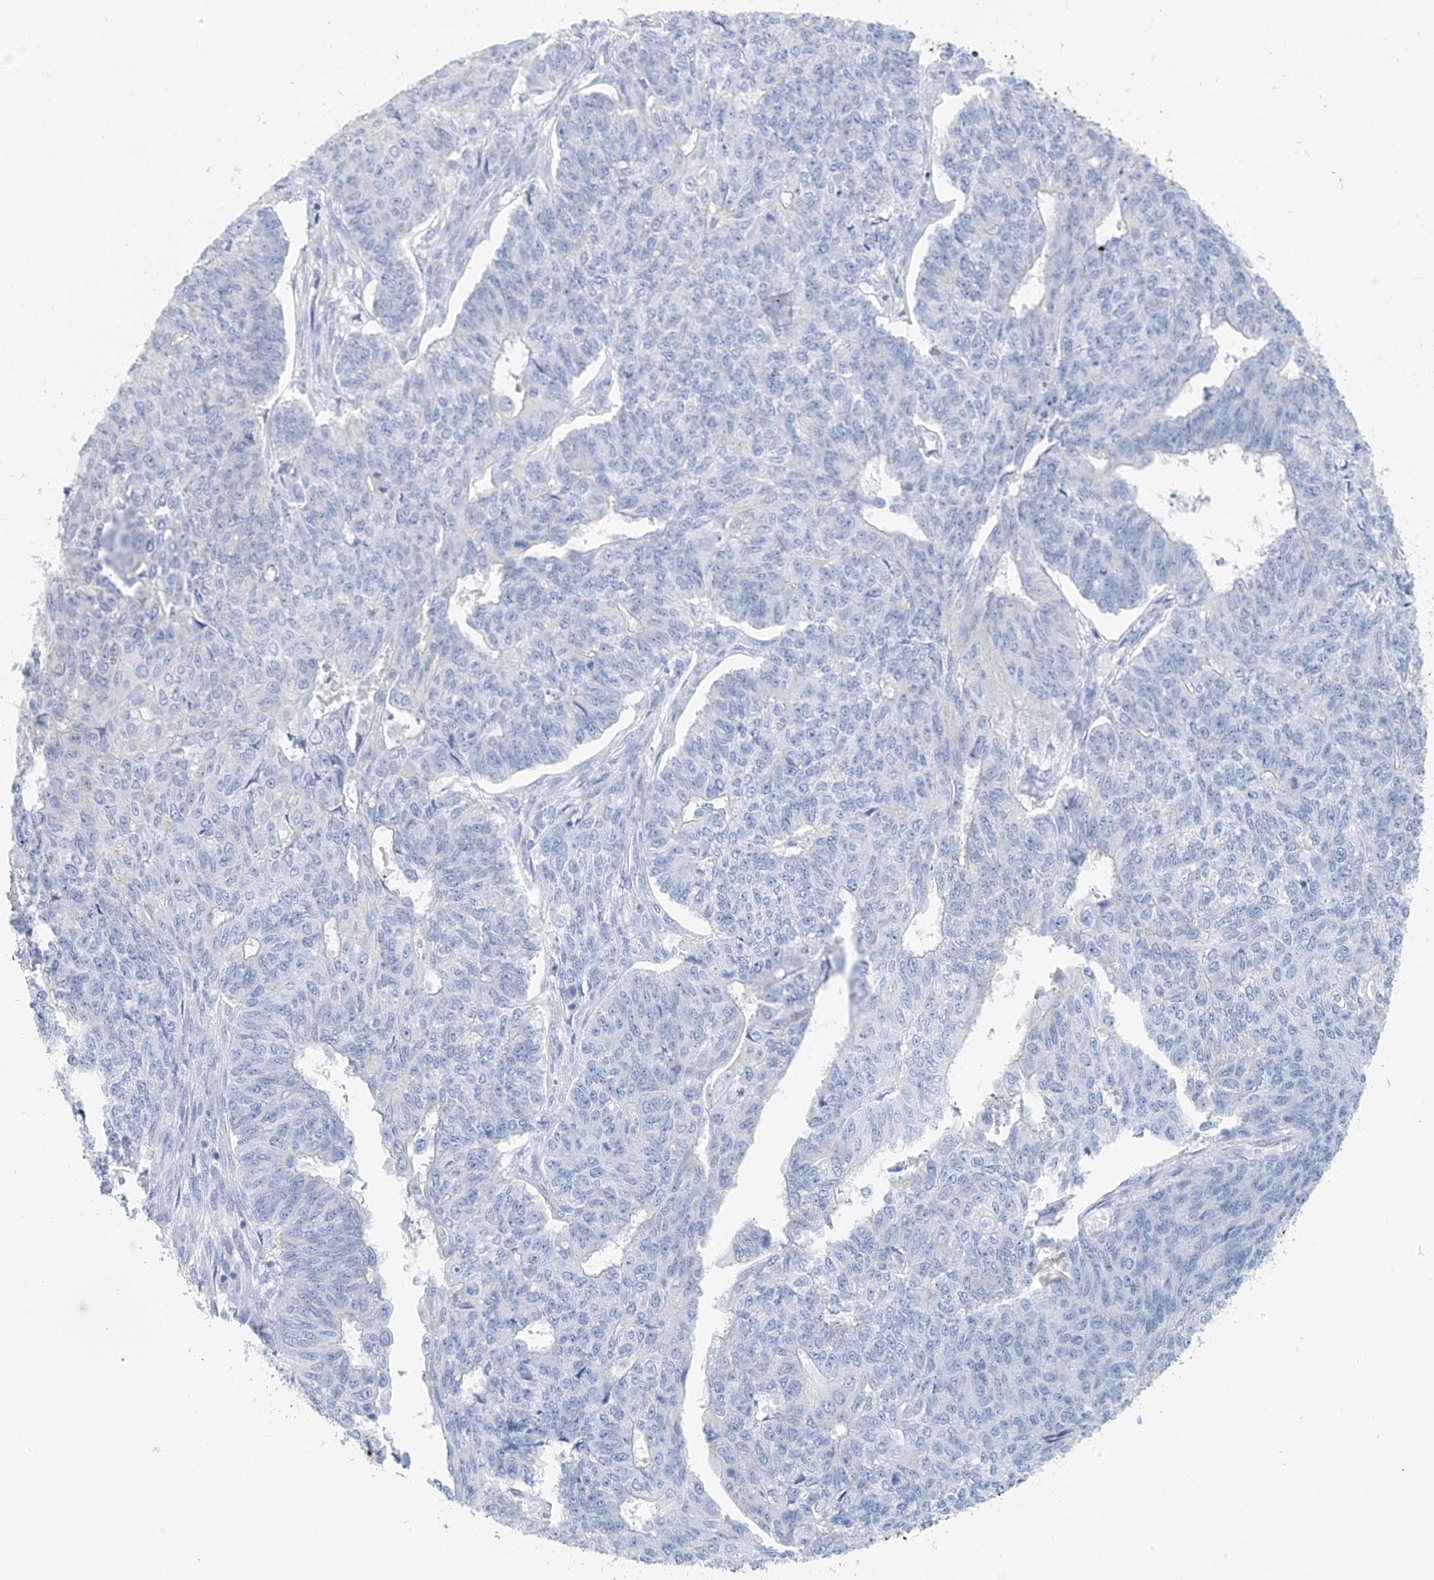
{"staining": {"intensity": "negative", "quantity": "none", "location": "none"}, "tissue": "endometrial cancer", "cell_type": "Tumor cells", "image_type": "cancer", "snomed": [{"axis": "morphology", "description": "Adenocarcinoma, NOS"}, {"axis": "topography", "description": "Endometrium"}], "caption": "DAB immunohistochemical staining of human endometrial cancer exhibits no significant staining in tumor cells. (Brightfield microscopy of DAB (3,3'-diaminobenzidine) immunohistochemistry at high magnification).", "gene": "C1orf87", "patient": {"sex": "female", "age": 32}}